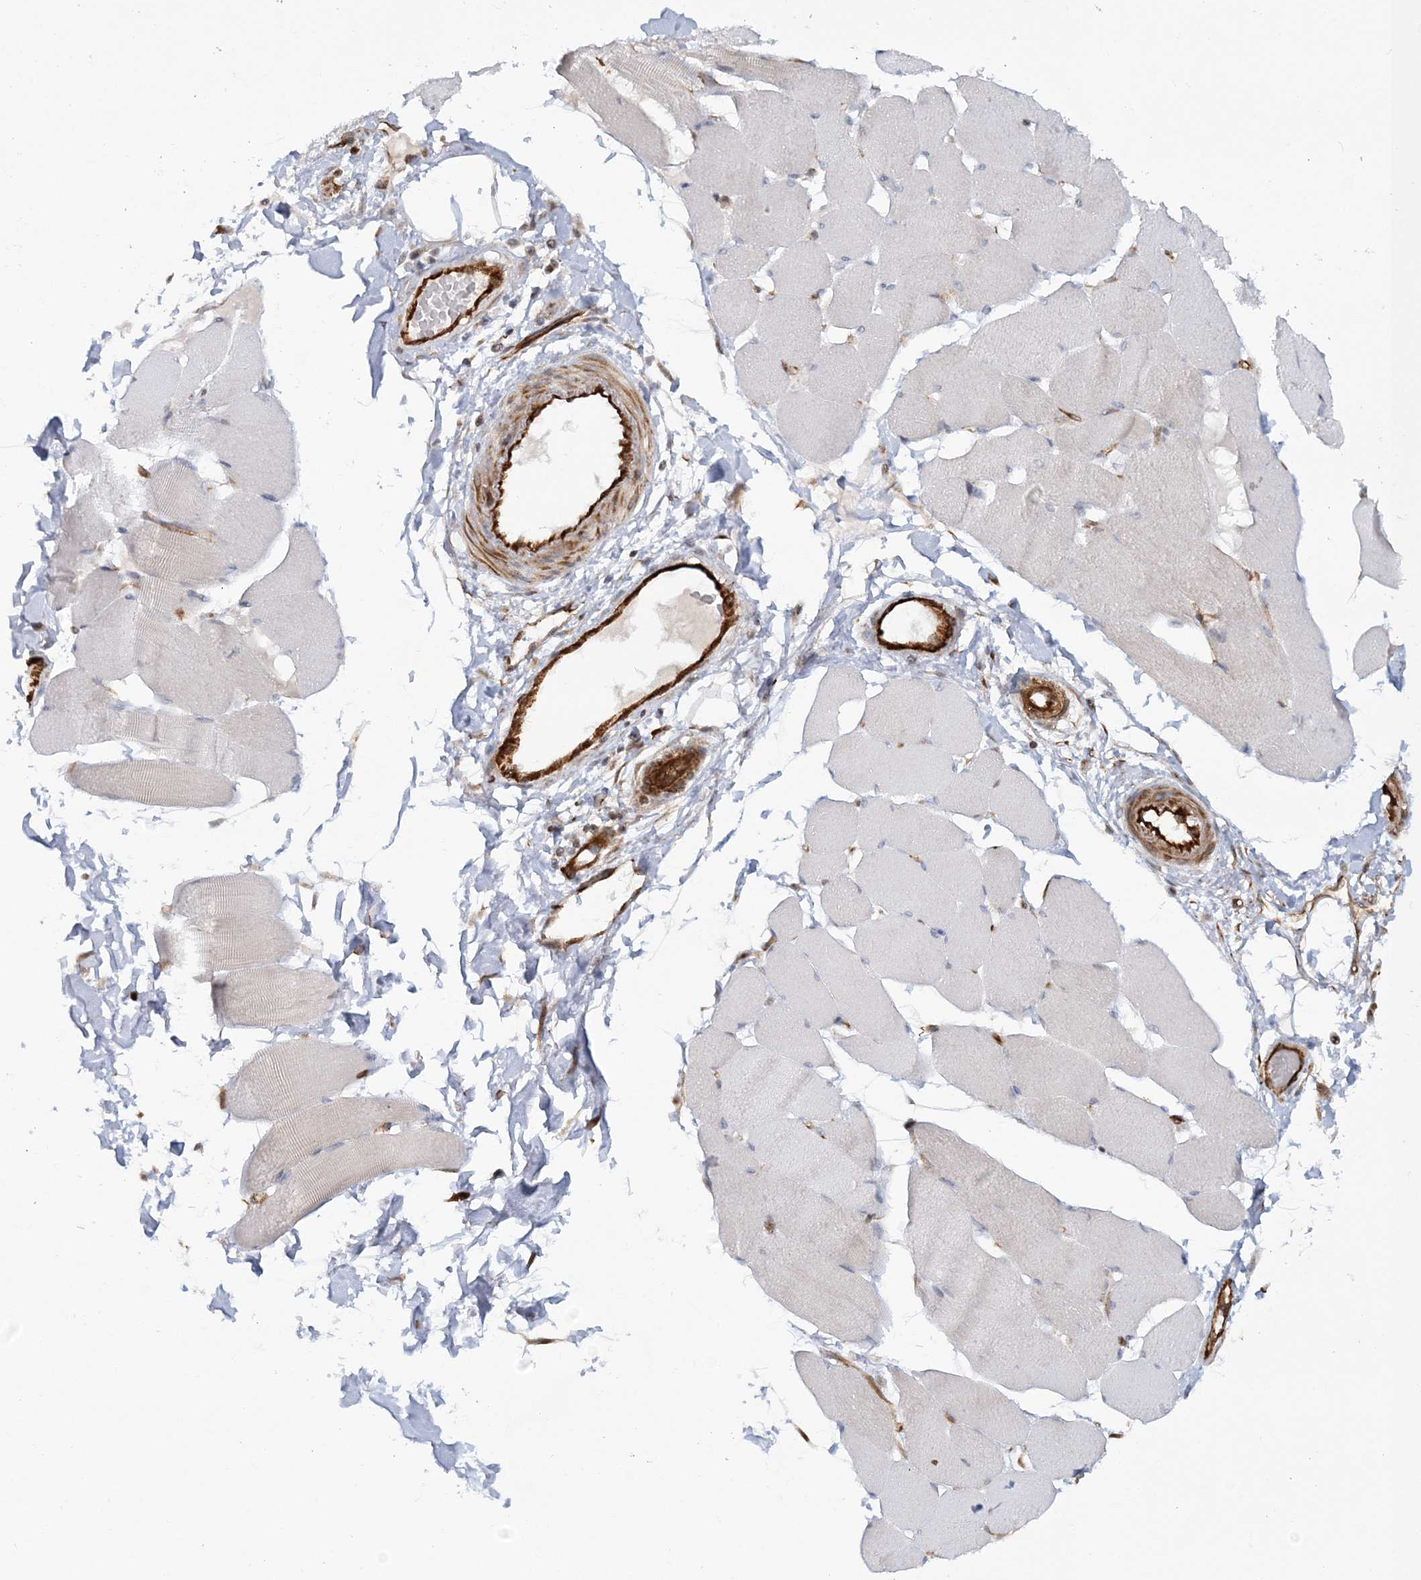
{"staining": {"intensity": "negative", "quantity": "none", "location": "none"}, "tissue": "skeletal muscle", "cell_type": "Myocytes", "image_type": "normal", "snomed": [{"axis": "morphology", "description": "Normal tissue, NOS"}, {"axis": "topography", "description": "Skin"}, {"axis": "topography", "description": "Skeletal muscle"}], "caption": "This is an immunohistochemistry (IHC) histopathology image of benign human skeletal muscle. There is no staining in myocytes.", "gene": "AFAP1L2", "patient": {"sex": "male", "age": 83}}